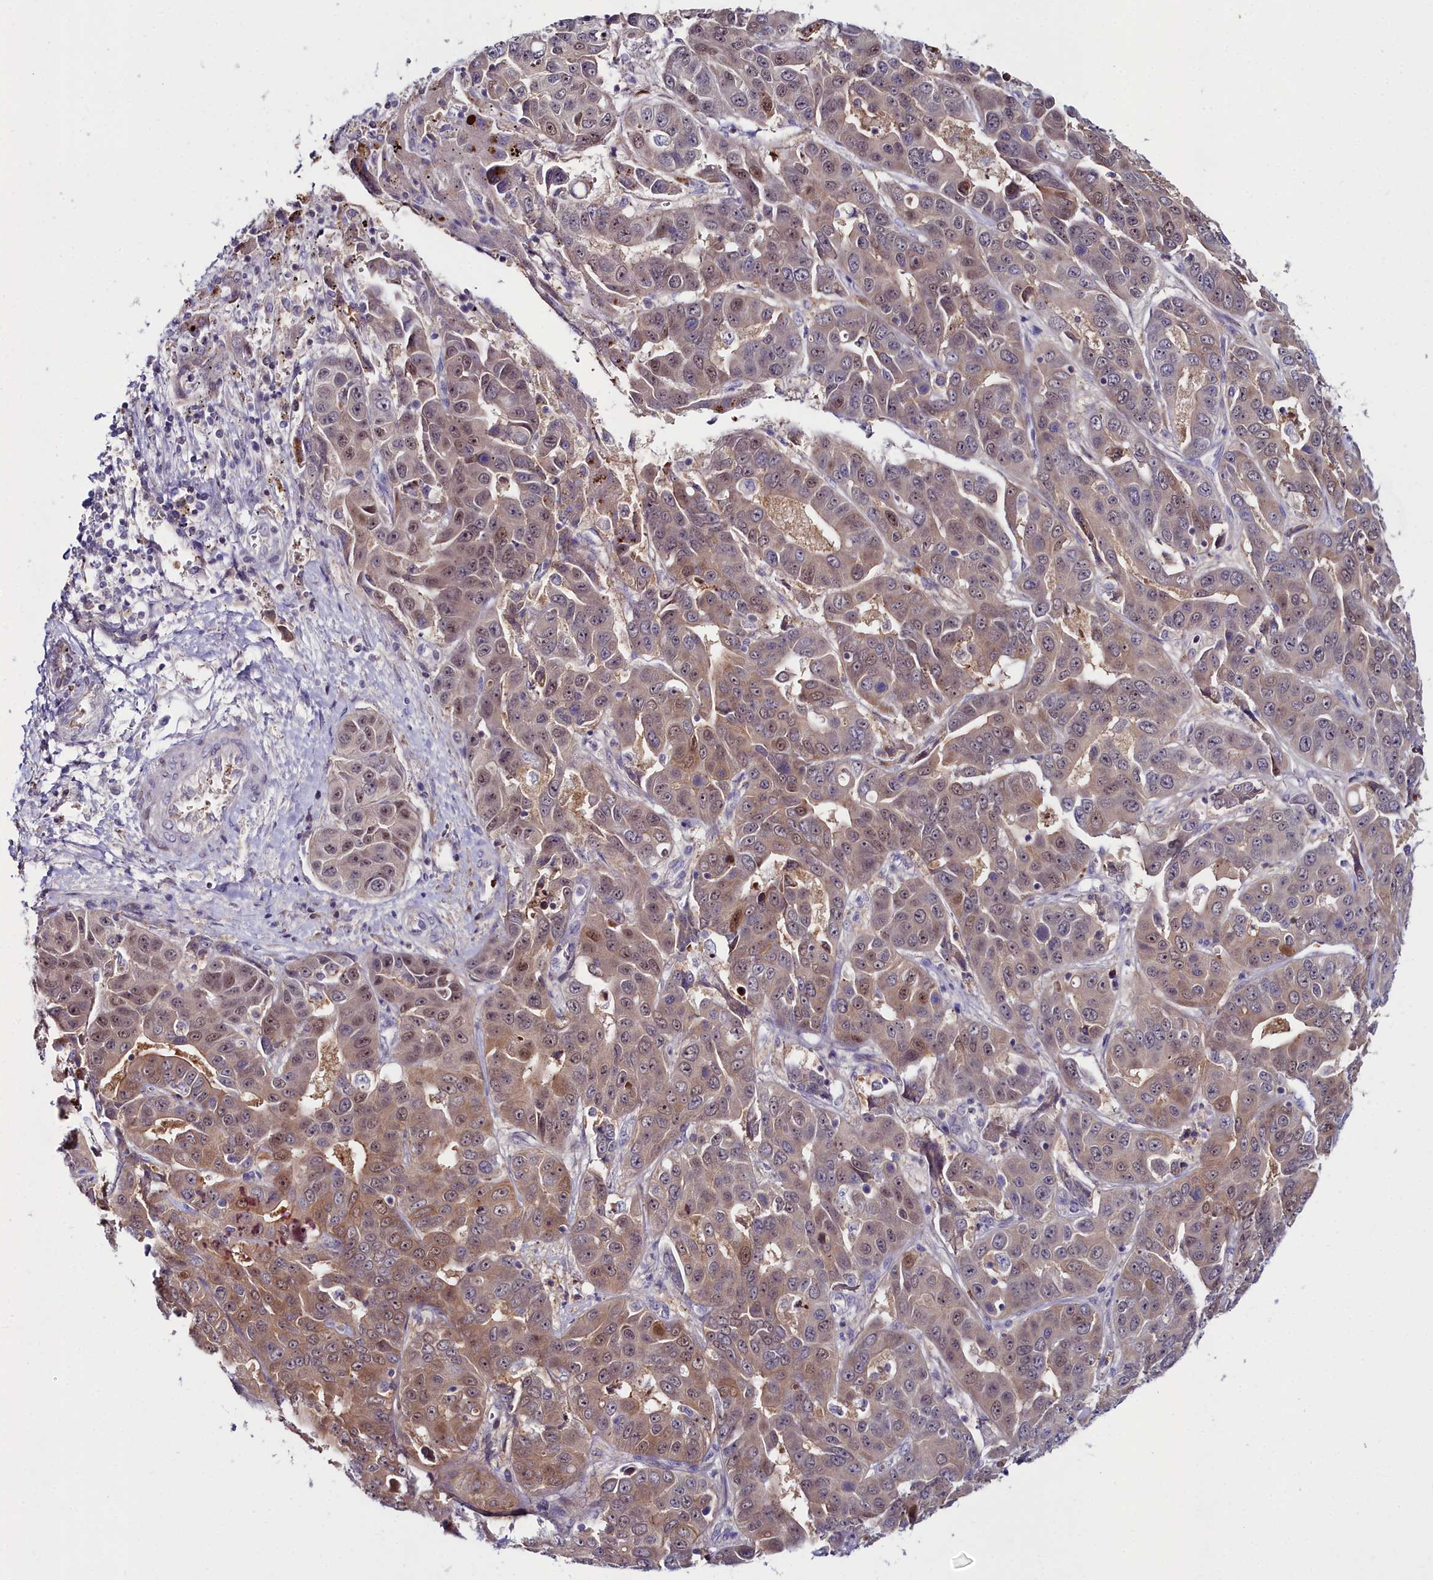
{"staining": {"intensity": "moderate", "quantity": ">75%", "location": "cytoplasmic/membranous,nuclear"}, "tissue": "liver cancer", "cell_type": "Tumor cells", "image_type": "cancer", "snomed": [{"axis": "morphology", "description": "Cholangiocarcinoma"}, {"axis": "topography", "description": "Liver"}], "caption": "Protein analysis of cholangiocarcinoma (liver) tissue shows moderate cytoplasmic/membranous and nuclear positivity in about >75% of tumor cells.", "gene": "KCTD18", "patient": {"sex": "female", "age": 52}}